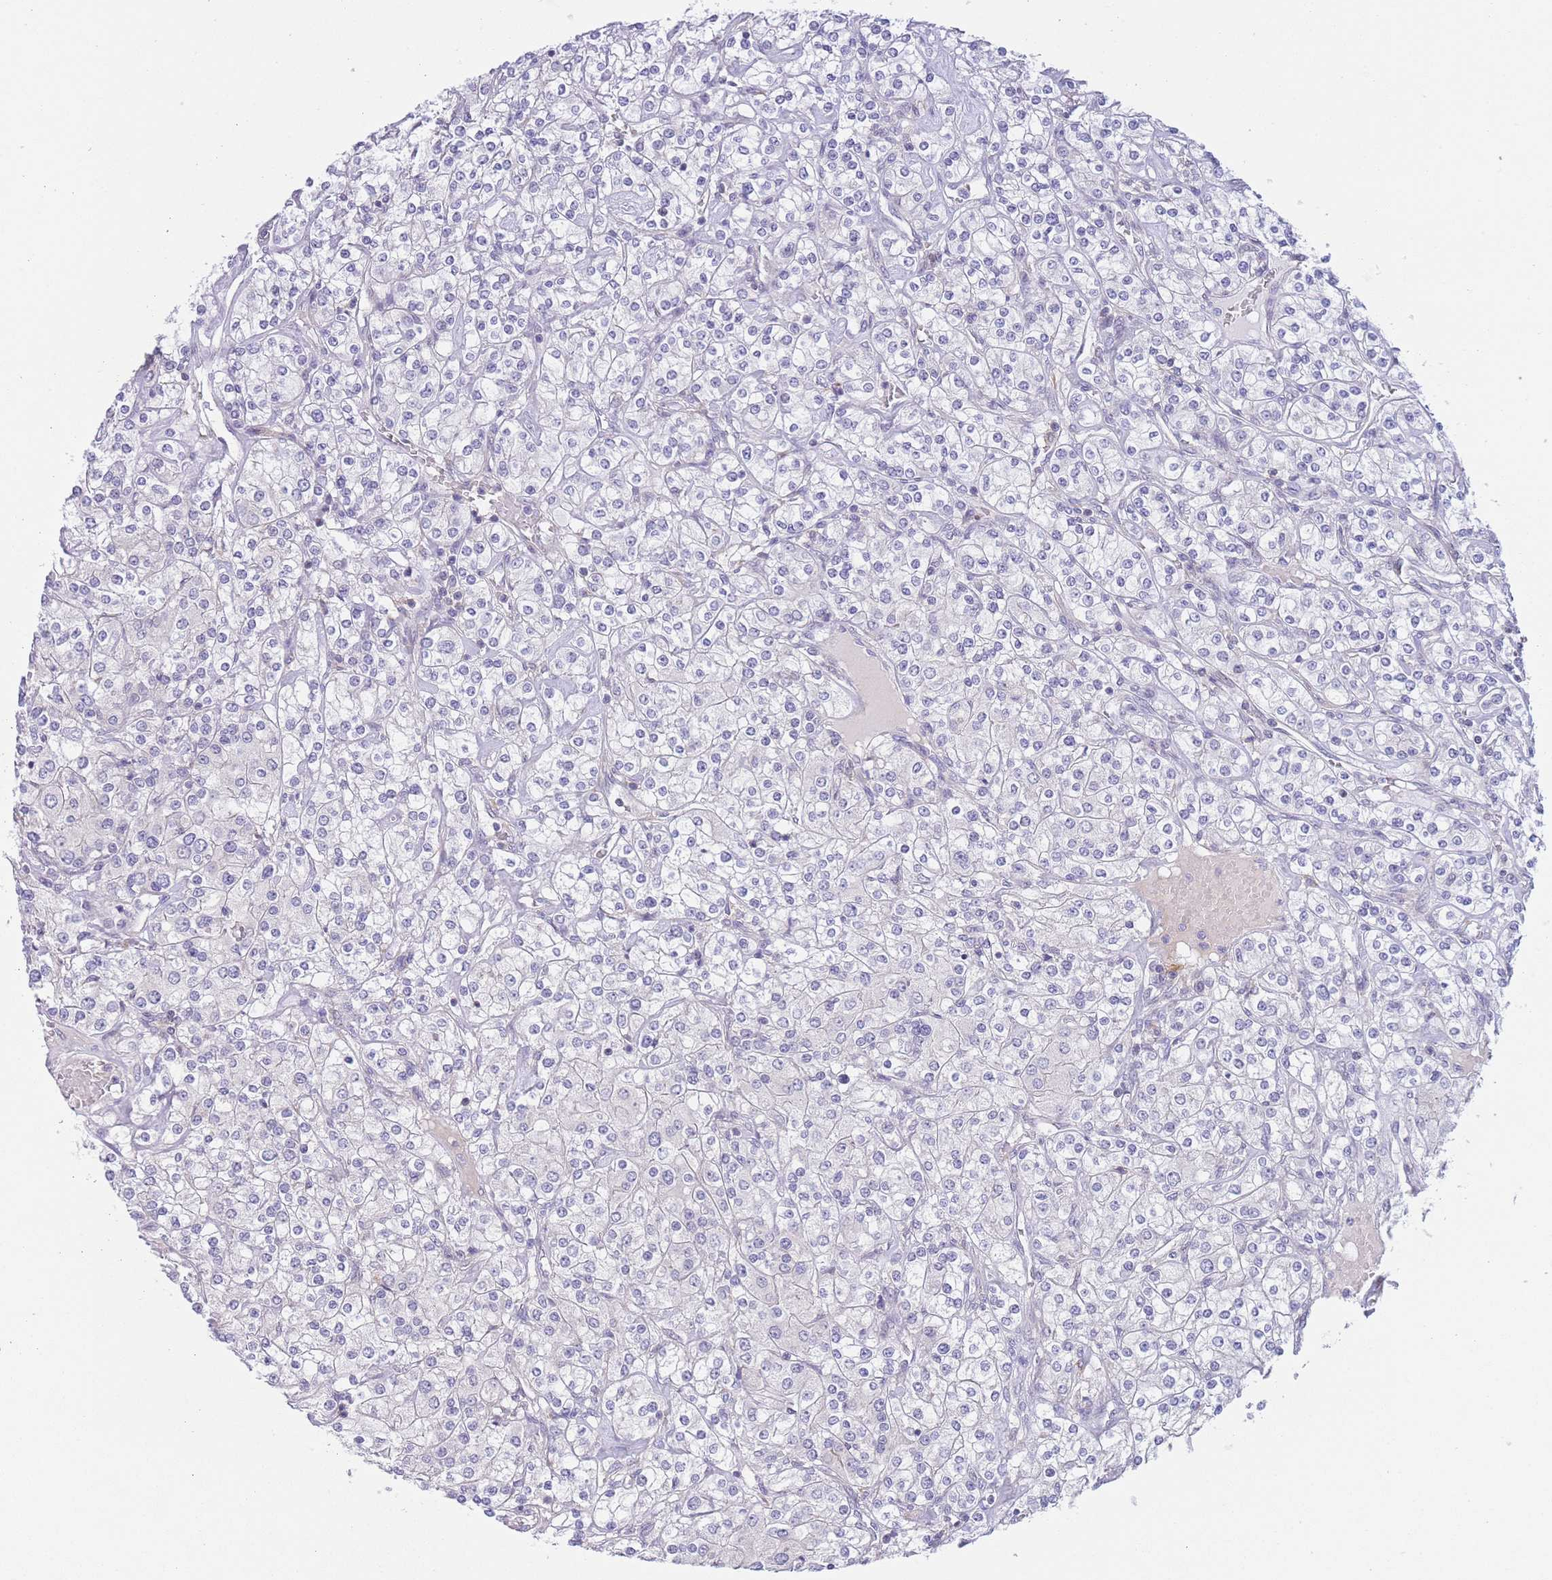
{"staining": {"intensity": "negative", "quantity": "none", "location": "none"}, "tissue": "renal cancer", "cell_type": "Tumor cells", "image_type": "cancer", "snomed": [{"axis": "morphology", "description": "Adenocarcinoma, NOS"}, {"axis": "topography", "description": "Kidney"}], "caption": "There is no significant positivity in tumor cells of renal cancer.", "gene": "C9orf152", "patient": {"sex": "male", "age": 77}}